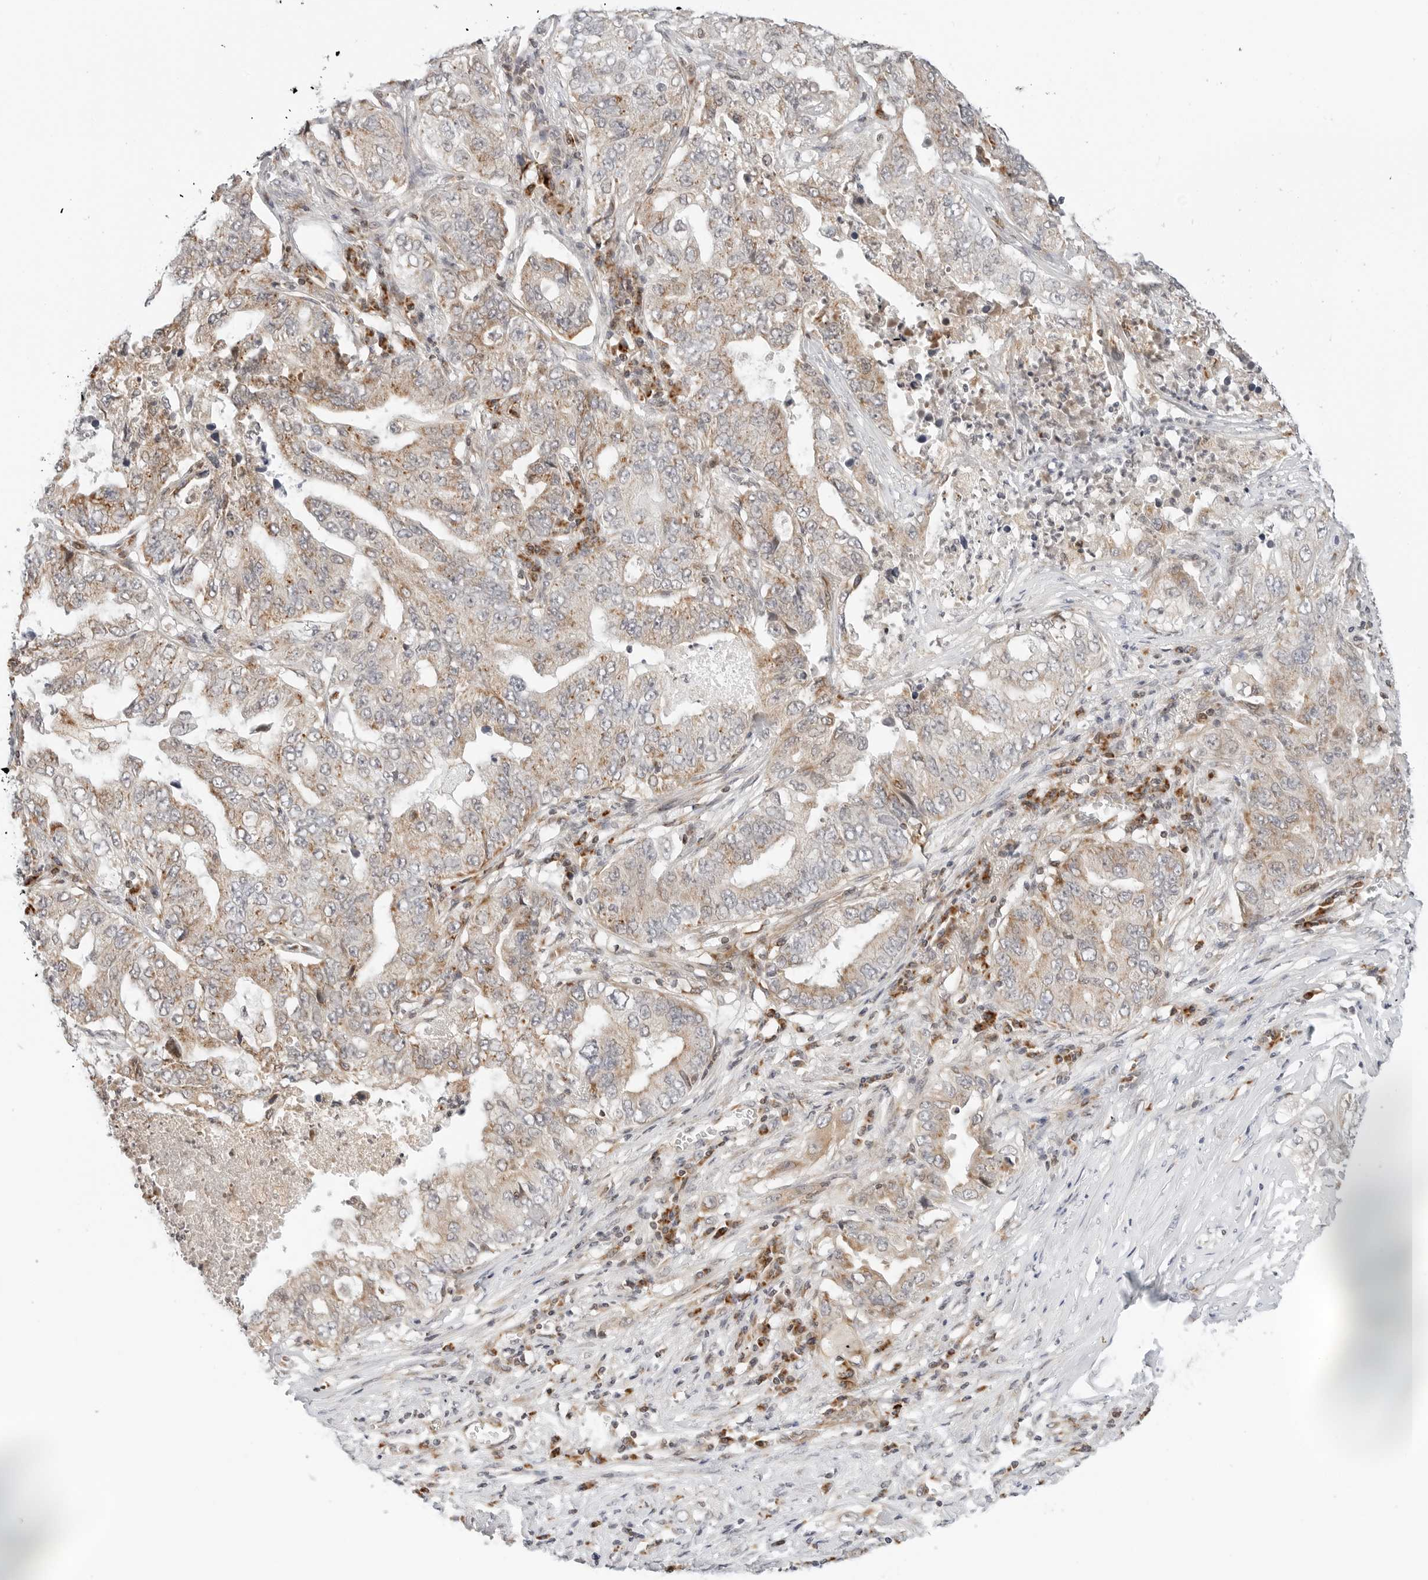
{"staining": {"intensity": "weak", "quantity": ">75%", "location": "cytoplasmic/membranous"}, "tissue": "lung cancer", "cell_type": "Tumor cells", "image_type": "cancer", "snomed": [{"axis": "morphology", "description": "Adenocarcinoma, NOS"}, {"axis": "topography", "description": "Lung"}], "caption": "Immunohistochemical staining of lung cancer displays low levels of weak cytoplasmic/membranous positivity in approximately >75% of tumor cells.", "gene": "DYRK4", "patient": {"sex": "female", "age": 51}}